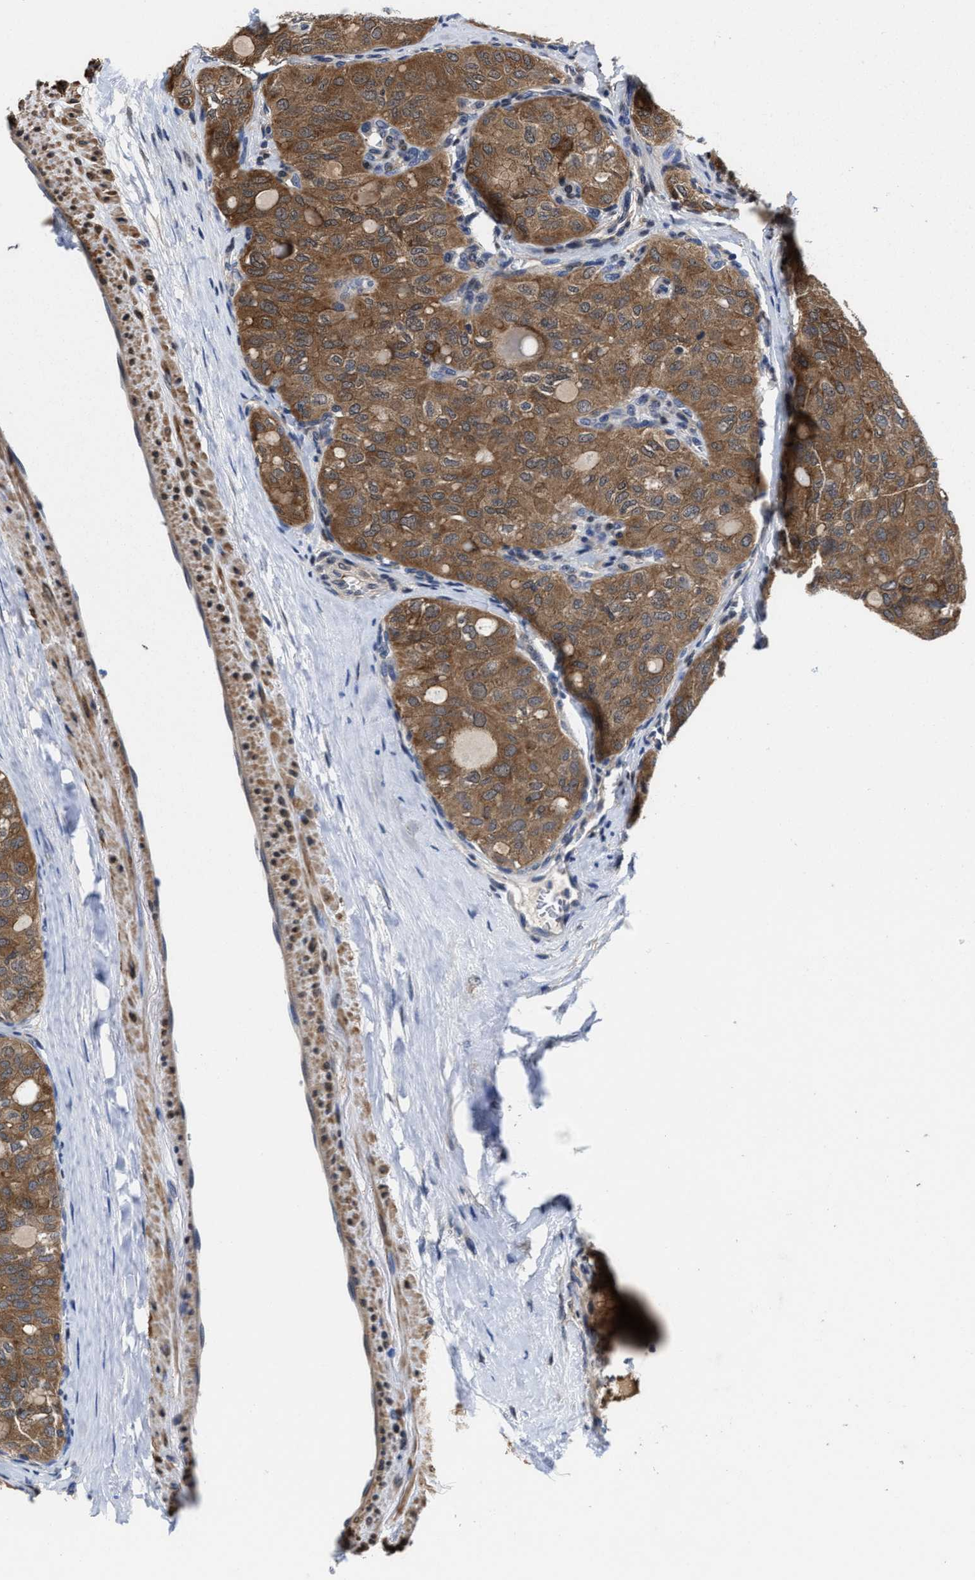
{"staining": {"intensity": "moderate", "quantity": ">75%", "location": "cytoplasmic/membranous,nuclear"}, "tissue": "thyroid cancer", "cell_type": "Tumor cells", "image_type": "cancer", "snomed": [{"axis": "morphology", "description": "Follicular adenoma carcinoma, NOS"}, {"axis": "topography", "description": "Thyroid gland"}], "caption": "Thyroid cancer was stained to show a protein in brown. There is medium levels of moderate cytoplasmic/membranous and nuclear staining in approximately >75% of tumor cells.", "gene": "KIF12", "patient": {"sex": "male", "age": 75}}